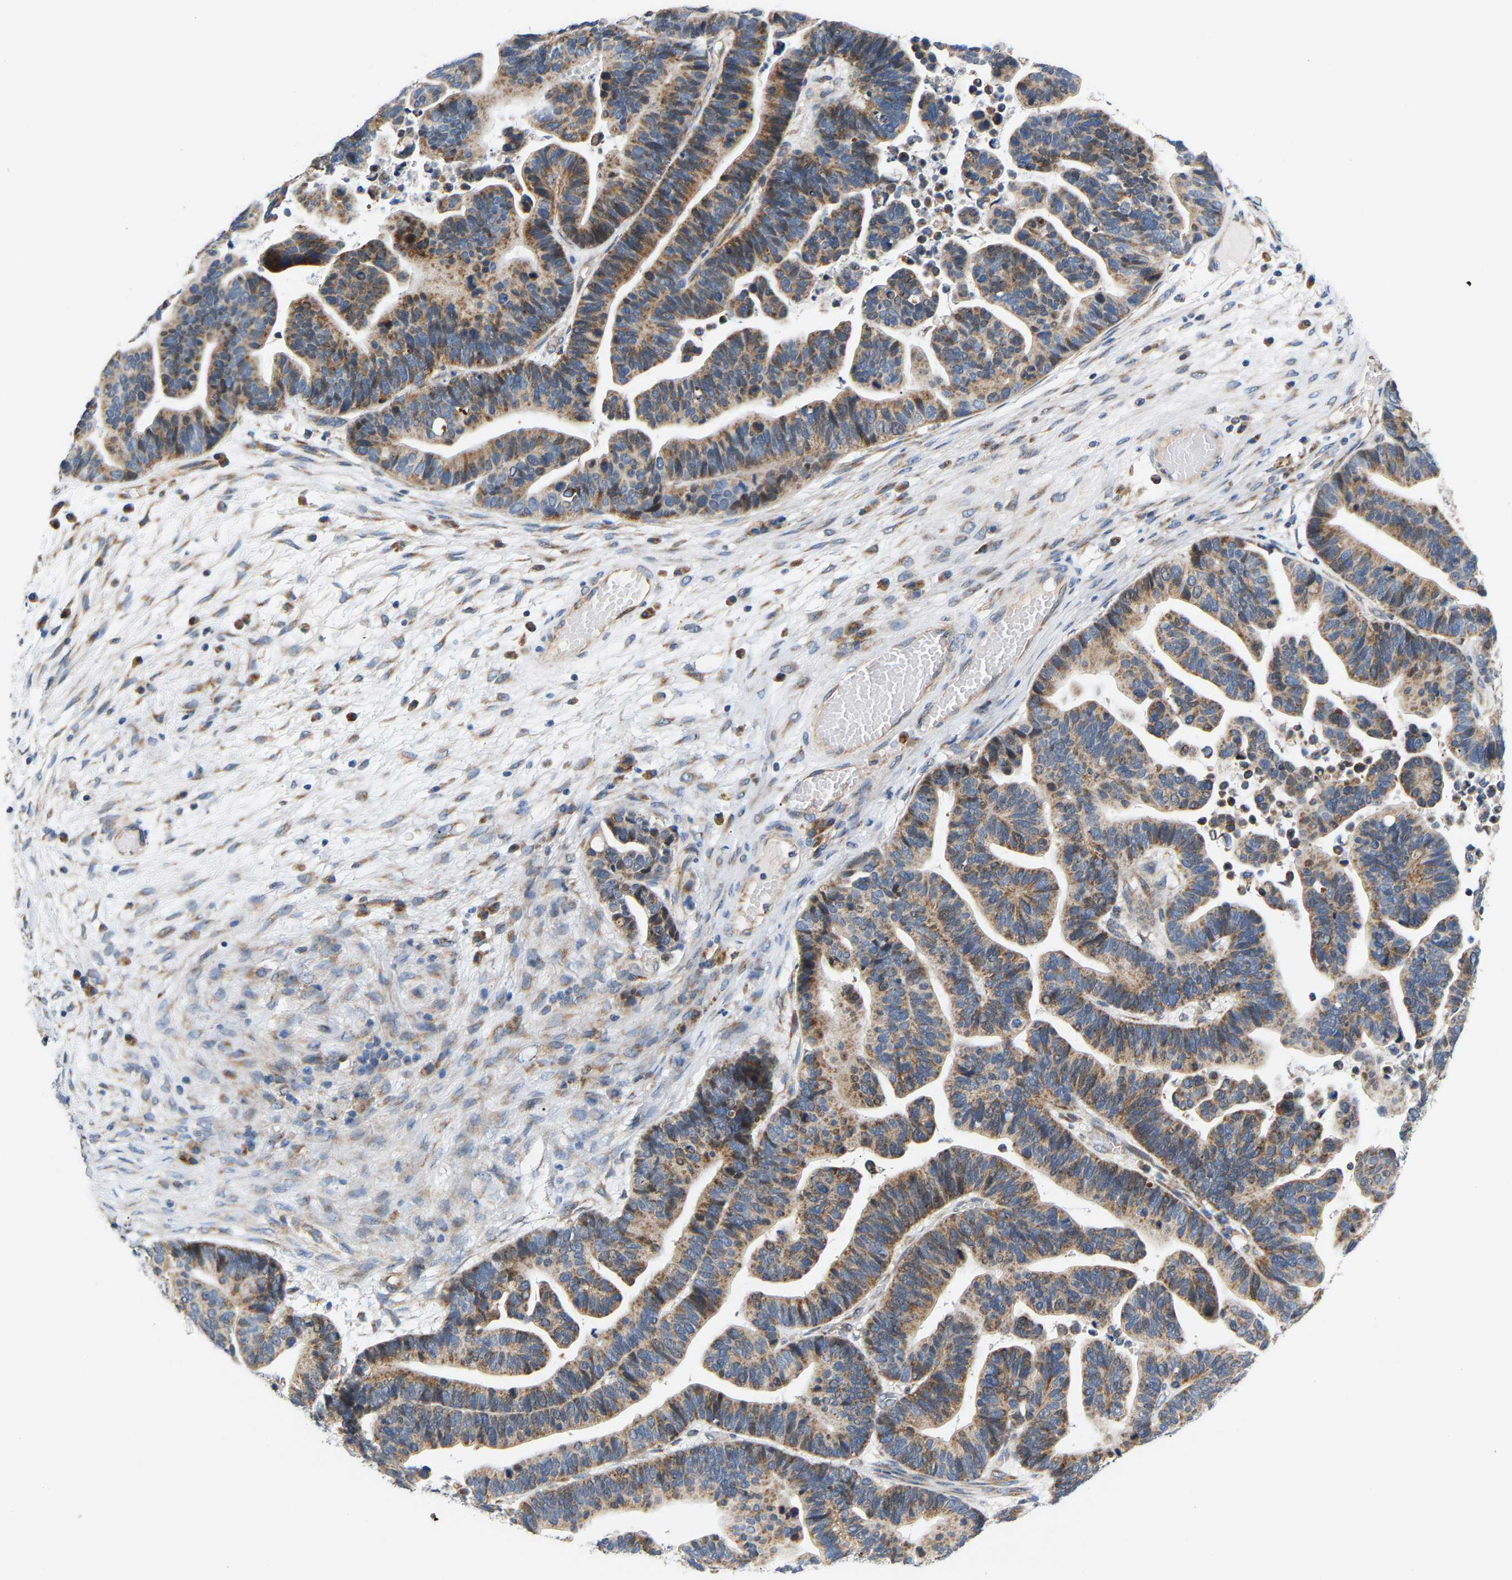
{"staining": {"intensity": "moderate", "quantity": ">75%", "location": "cytoplasmic/membranous"}, "tissue": "ovarian cancer", "cell_type": "Tumor cells", "image_type": "cancer", "snomed": [{"axis": "morphology", "description": "Cystadenocarcinoma, serous, NOS"}, {"axis": "topography", "description": "Ovary"}], "caption": "Protein analysis of serous cystadenocarcinoma (ovarian) tissue demonstrates moderate cytoplasmic/membranous positivity in about >75% of tumor cells.", "gene": "TMEM168", "patient": {"sex": "female", "age": 56}}